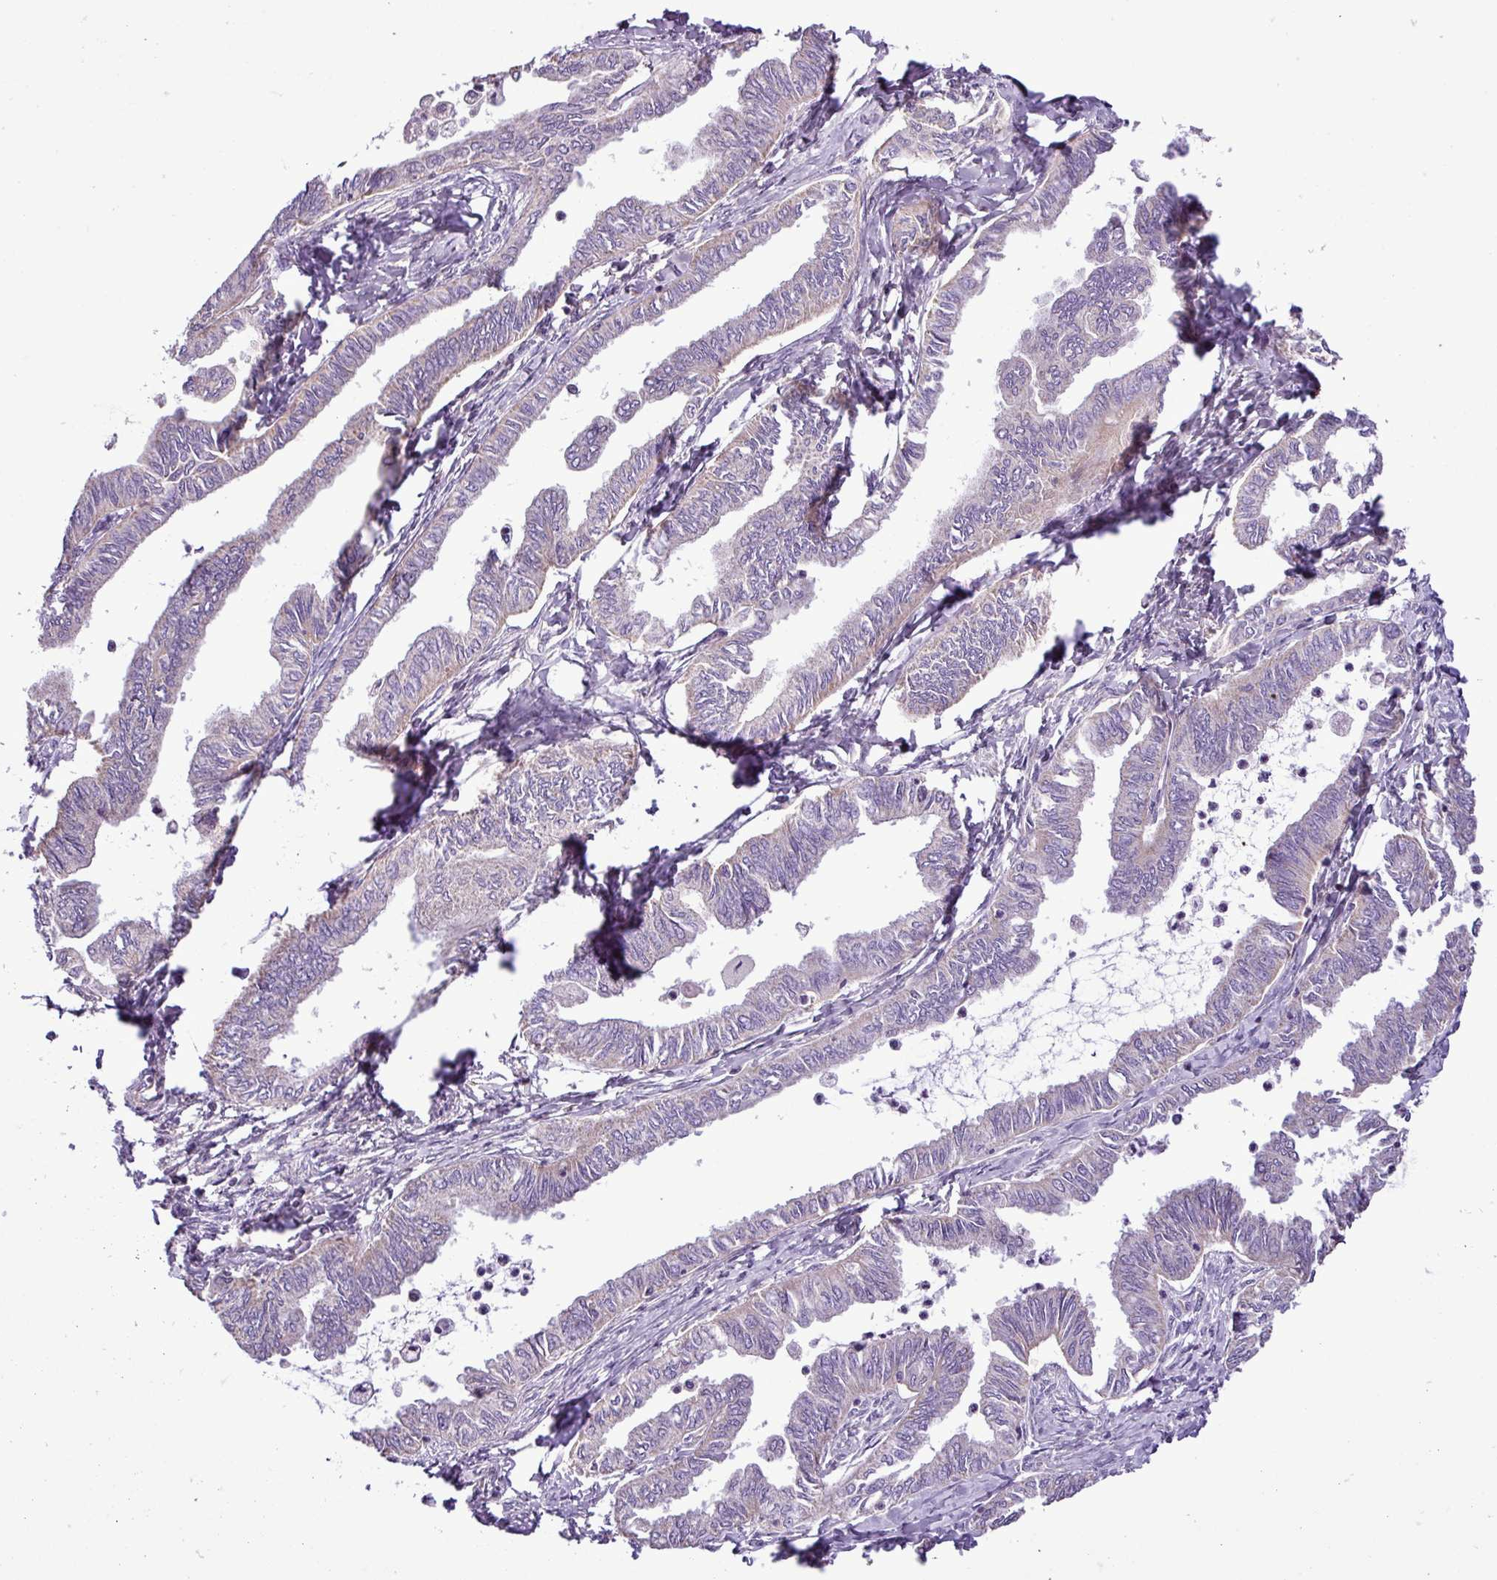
{"staining": {"intensity": "negative", "quantity": "none", "location": "none"}, "tissue": "ovarian cancer", "cell_type": "Tumor cells", "image_type": "cancer", "snomed": [{"axis": "morphology", "description": "Carcinoma, endometroid"}, {"axis": "topography", "description": "Ovary"}], "caption": "Immunohistochemistry of ovarian endometroid carcinoma displays no staining in tumor cells.", "gene": "FAM183A", "patient": {"sex": "female", "age": 70}}